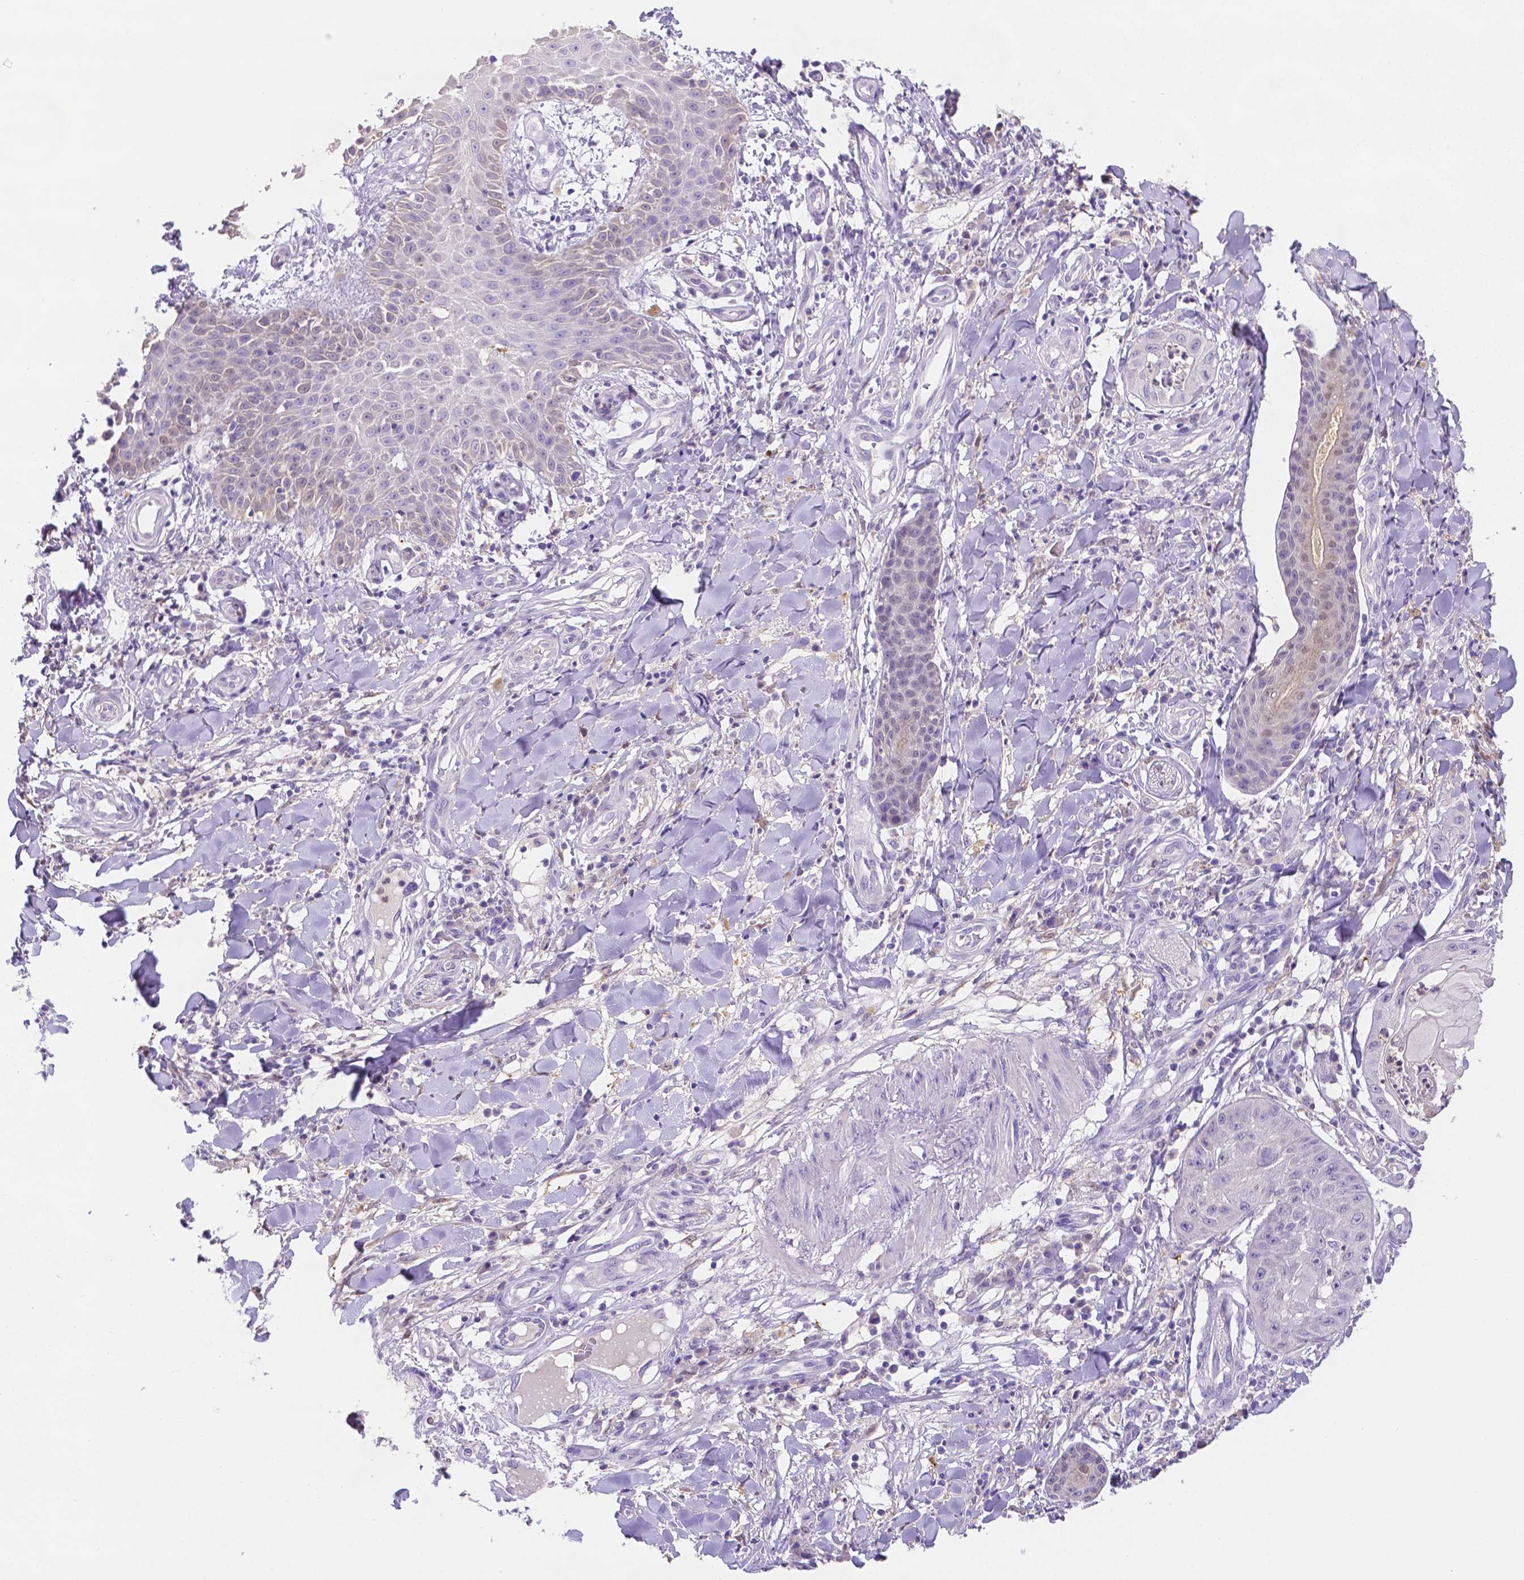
{"staining": {"intensity": "negative", "quantity": "none", "location": "none"}, "tissue": "skin cancer", "cell_type": "Tumor cells", "image_type": "cancer", "snomed": [{"axis": "morphology", "description": "Squamous cell carcinoma, NOS"}, {"axis": "topography", "description": "Skin"}], "caption": "This histopathology image is of skin cancer (squamous cell carcinoma) stained with immunohistochemistry (IHC) to label a protein in brown with the nuclei are counter-stained blue. There is no expression in tumor cells.", "gene": "NXPH2", "patient": {"sex": "male", "age": 70}}